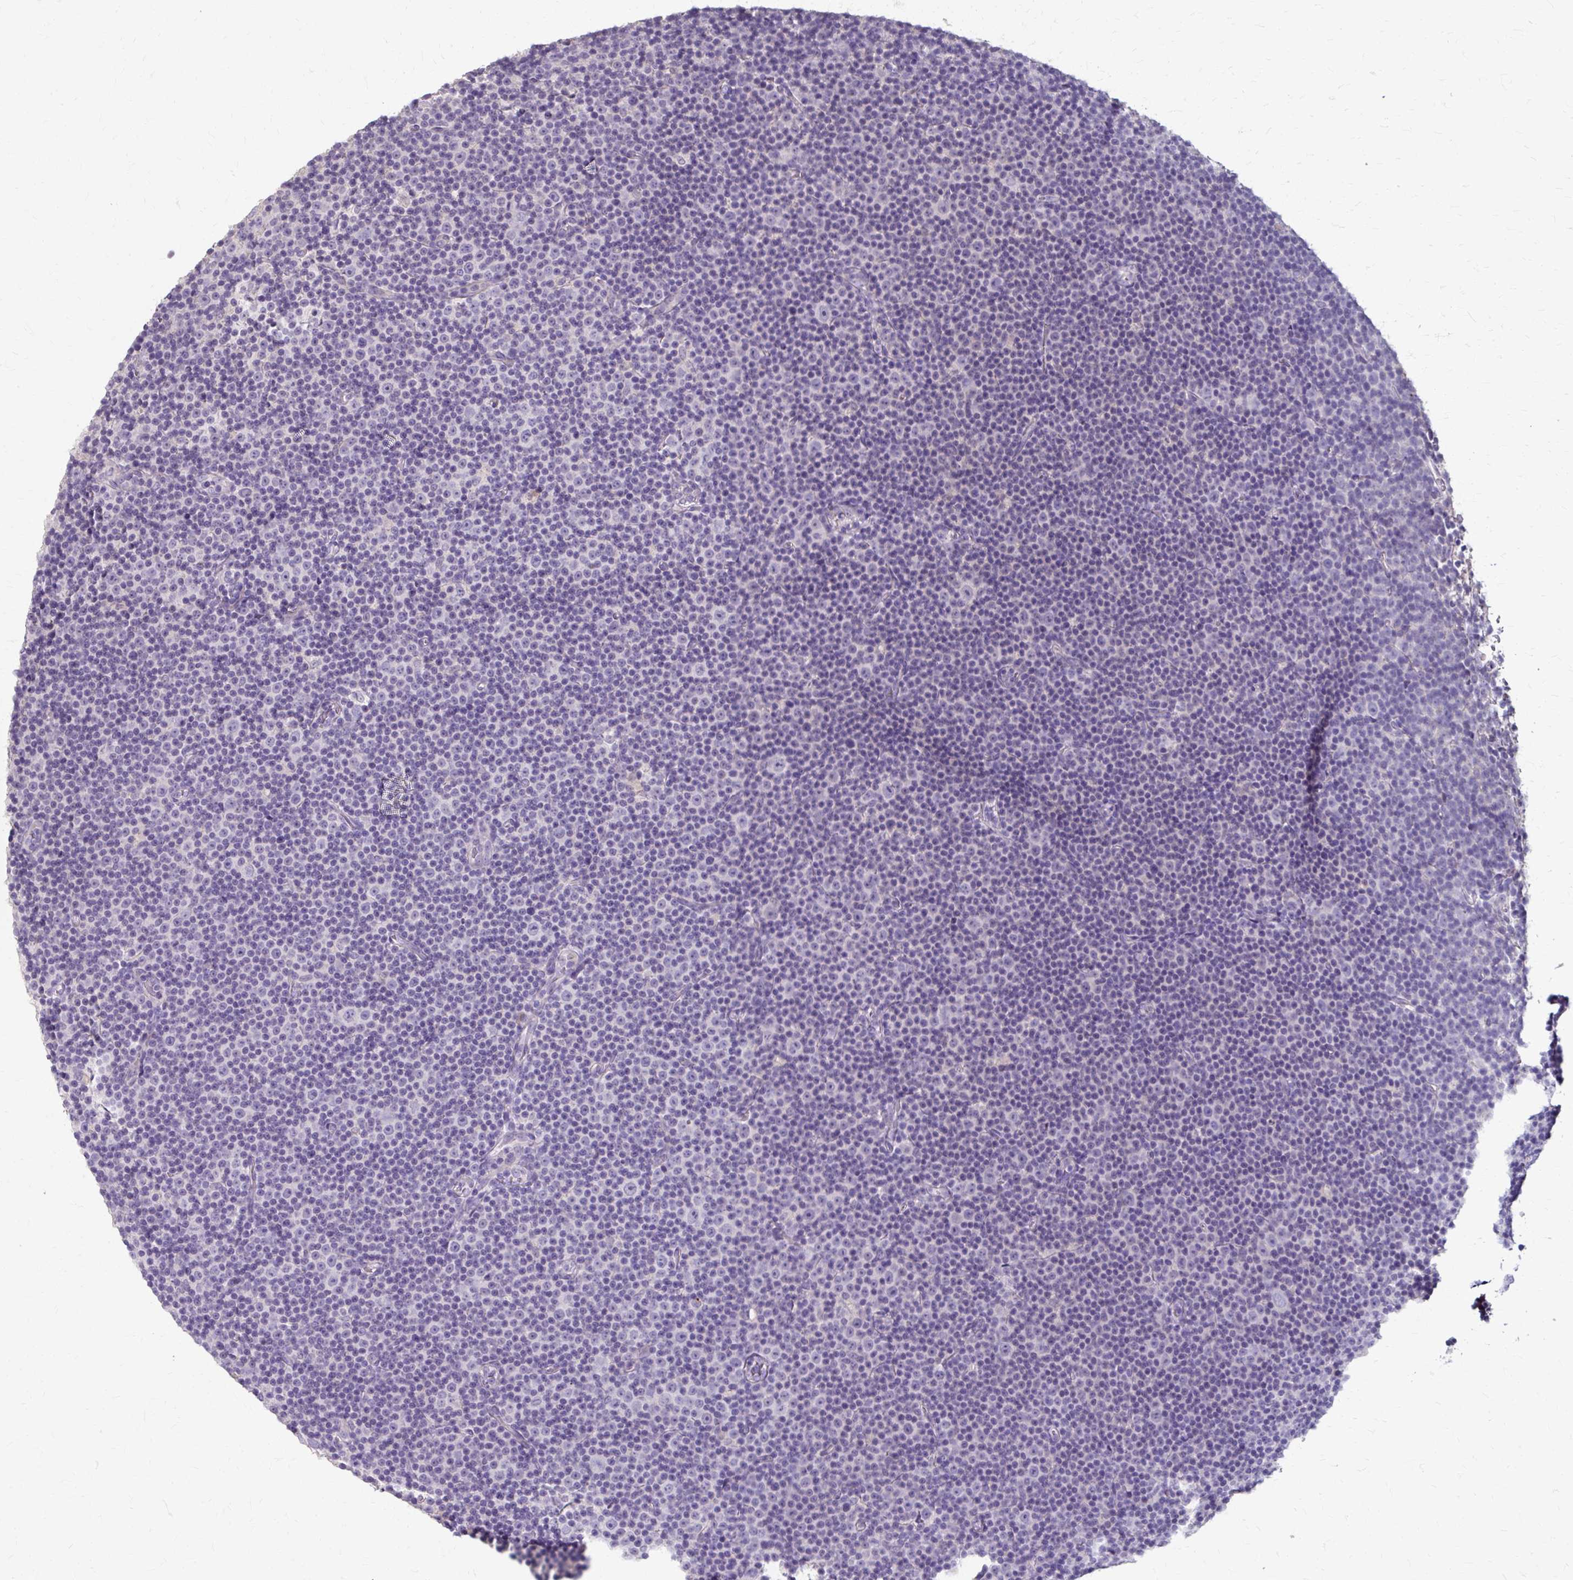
{"staining": {"intensity": "negative", "quantity": "none", "location": "none"}, "tissue": "lymphoma", "cell_type": "Tumor cells", "image_type": "cancer", "snomed": [{"axis": "morphology", "description": "Malignant lymphoma, non-Hodgkin's type, Low grade"}, {"axis": "topography", "description": "Lymph node"}], "caption": "Tumor cells show no significant protein positivity in malignant lymphoma, non-Hodgkin's type (low-grade). (Immunohistochemistry, brightfield microscopy, high magnification).", "gene": "KLHL24", "patient": {"sex": "female", "age": 67}}